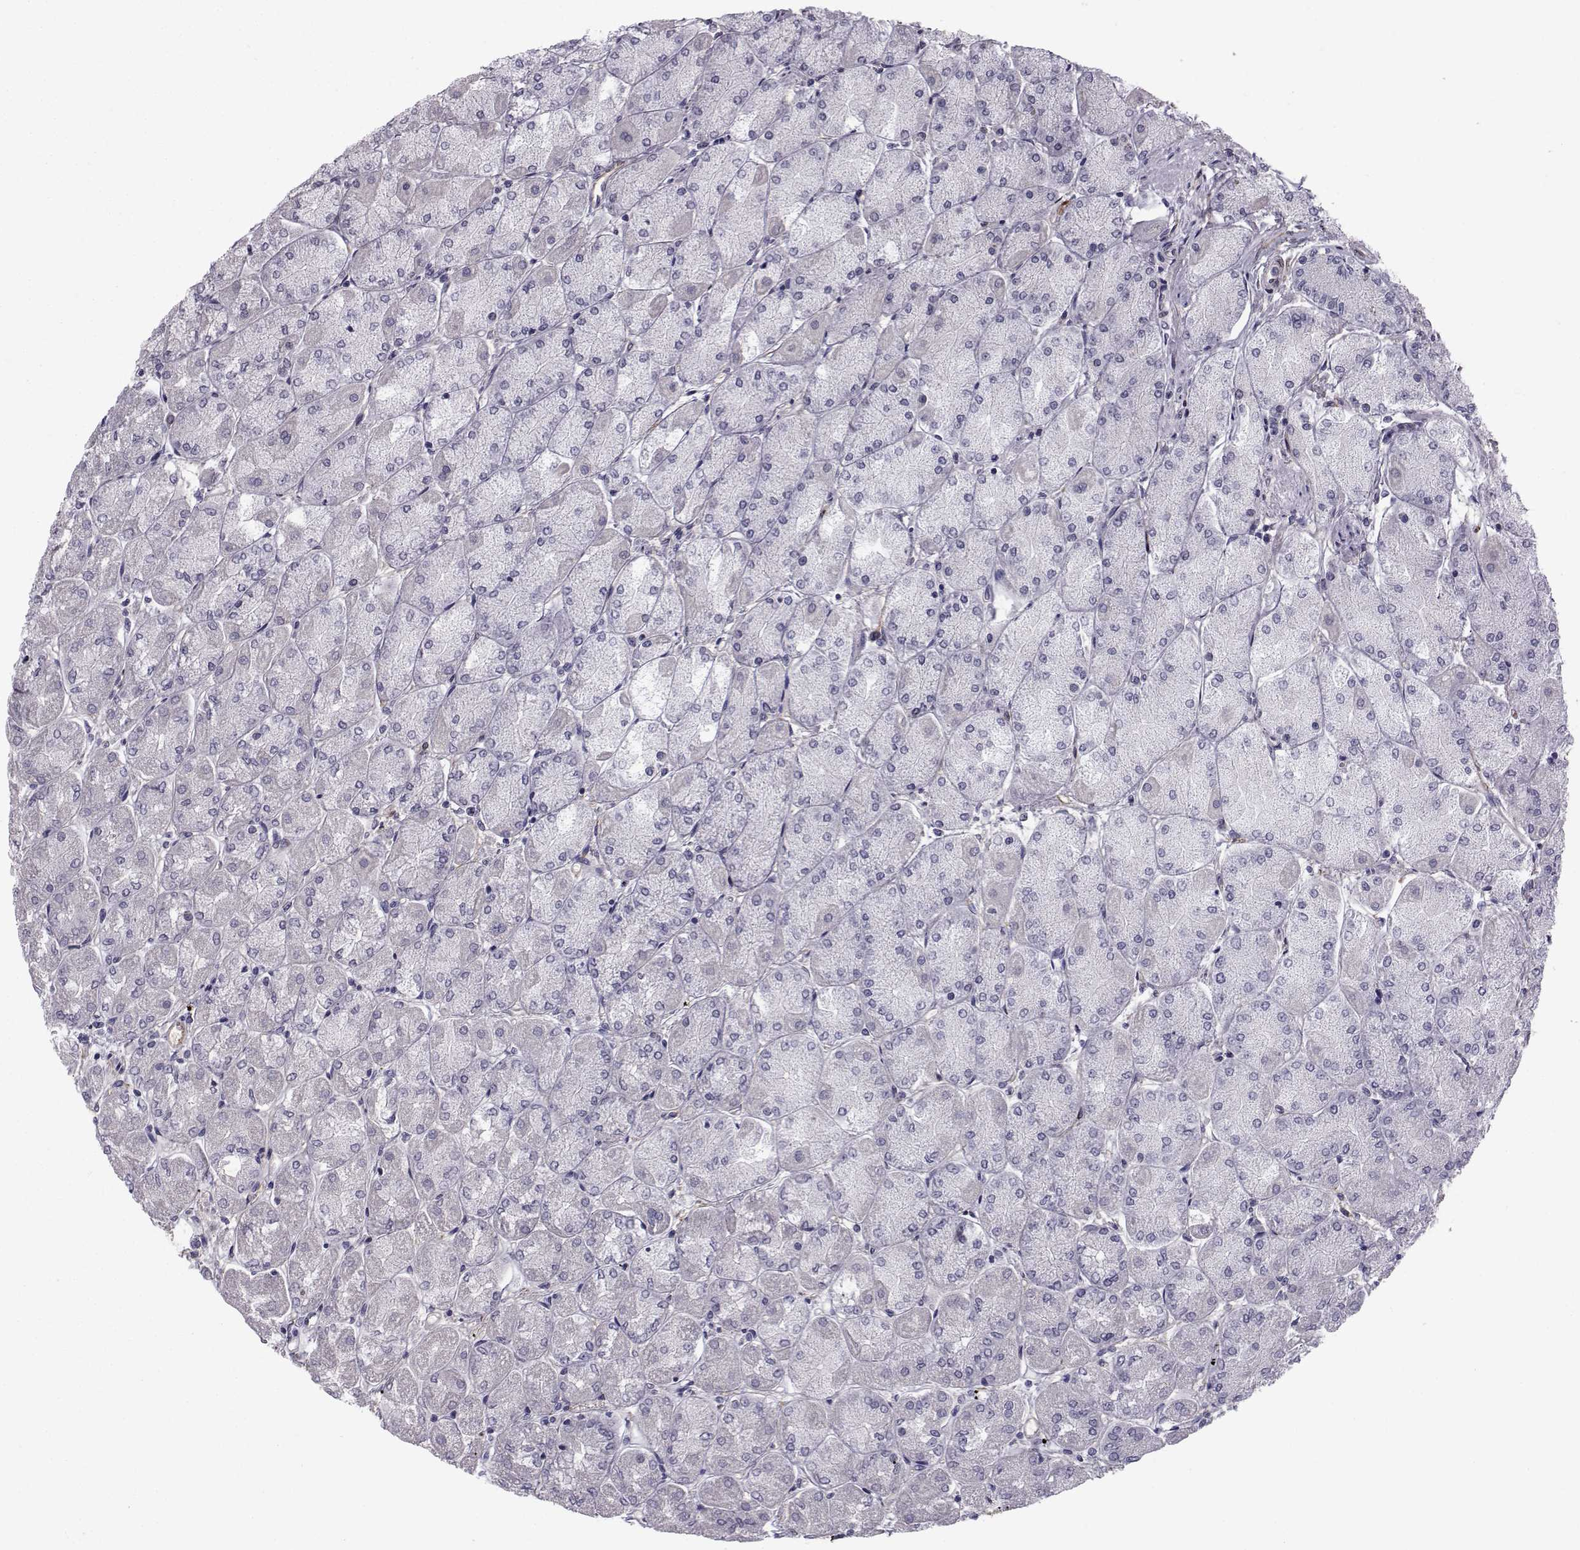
{"staining": {"intensity": "negative", "quantity": "none", "location": "none"}, "tissue": "stomach", "cell_type": "Glandular cells", "image_type": "normal", "snomed": [{"axis": "morphology", "description": "Normal tissue, NOS"}, {"axis": "topography", "description": "Stomach, upper"}], "caption": "Immunohistochemical staining of benign stomach shows no significant expression in glandular cells.", "gene": "RBM24", "patient": {"sex": "male", "age": 60}}